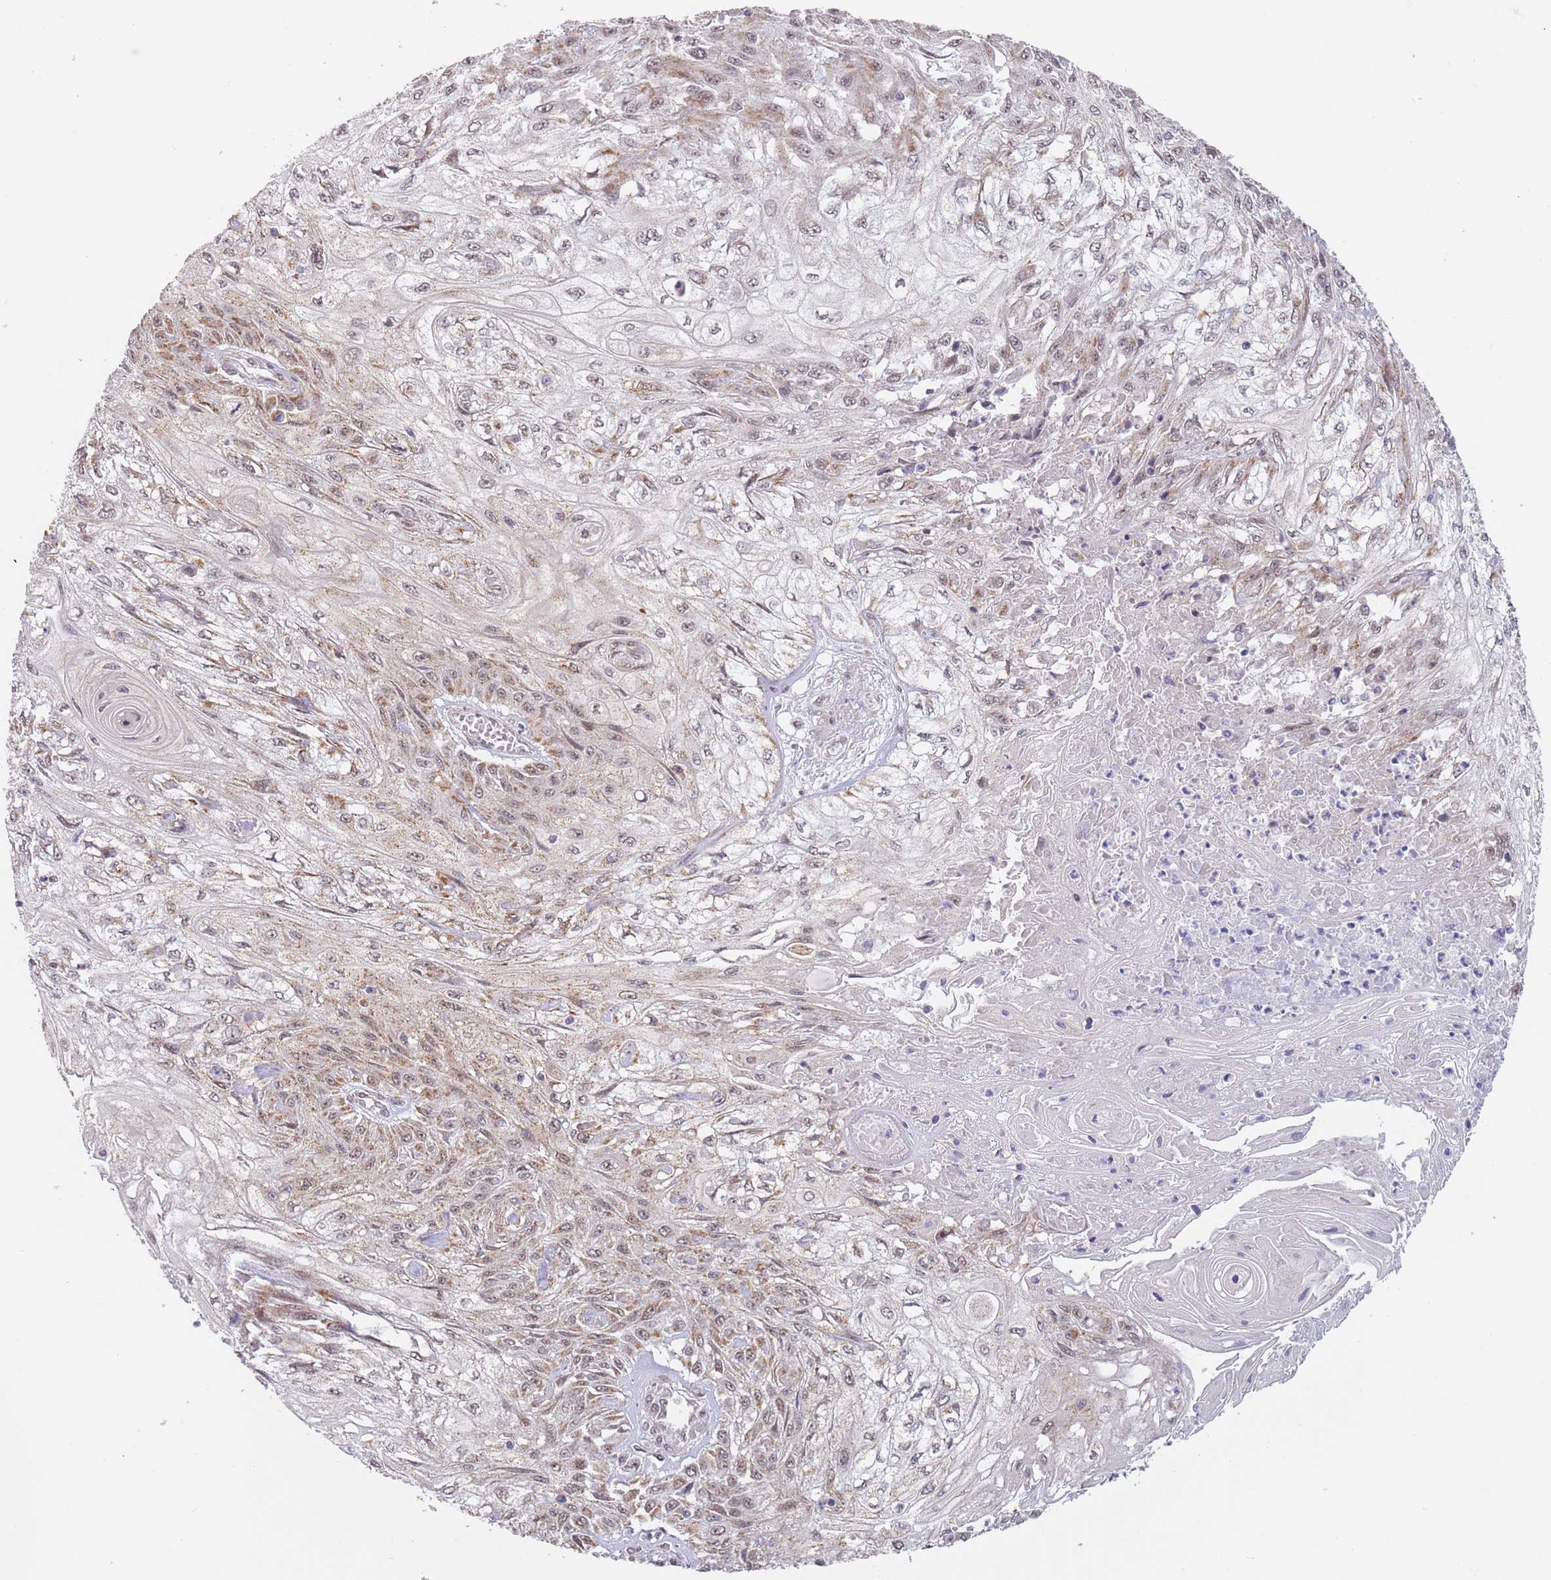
{"staining": {"intensity": "moderate", "quantity": ">75%", "location": "cytoplasmic/membranous,nuclear"}, "tissue": "skin cancer", "cell_type": "Tumor cells", "image_type": "cancer", "snomed": [{"axis": "morphology", "description": "Squamous cell carcinoma, NOS"}, {"axis": "morphology", "description": "Squamous cell carcinoma, metastatic, NOS"}, {"axis": "topography", "description": "Skin"}, {"axis": "topography", "description": "Lymph node"}], "caption": "Brown immunohistochemical staining in squamous cell carcinoma (skin) displays moderate cytoplasmic/membranous and nuclear positivity in about >75% of tumor cells. (Stains: DAB (3,3'-diaminobenzidine) in brown, nuclei in blue, Microscopy: brightfield microscopy at high magnification).", "gene": "UQCC3", "patient": {"sex": "male", "age": 75}}